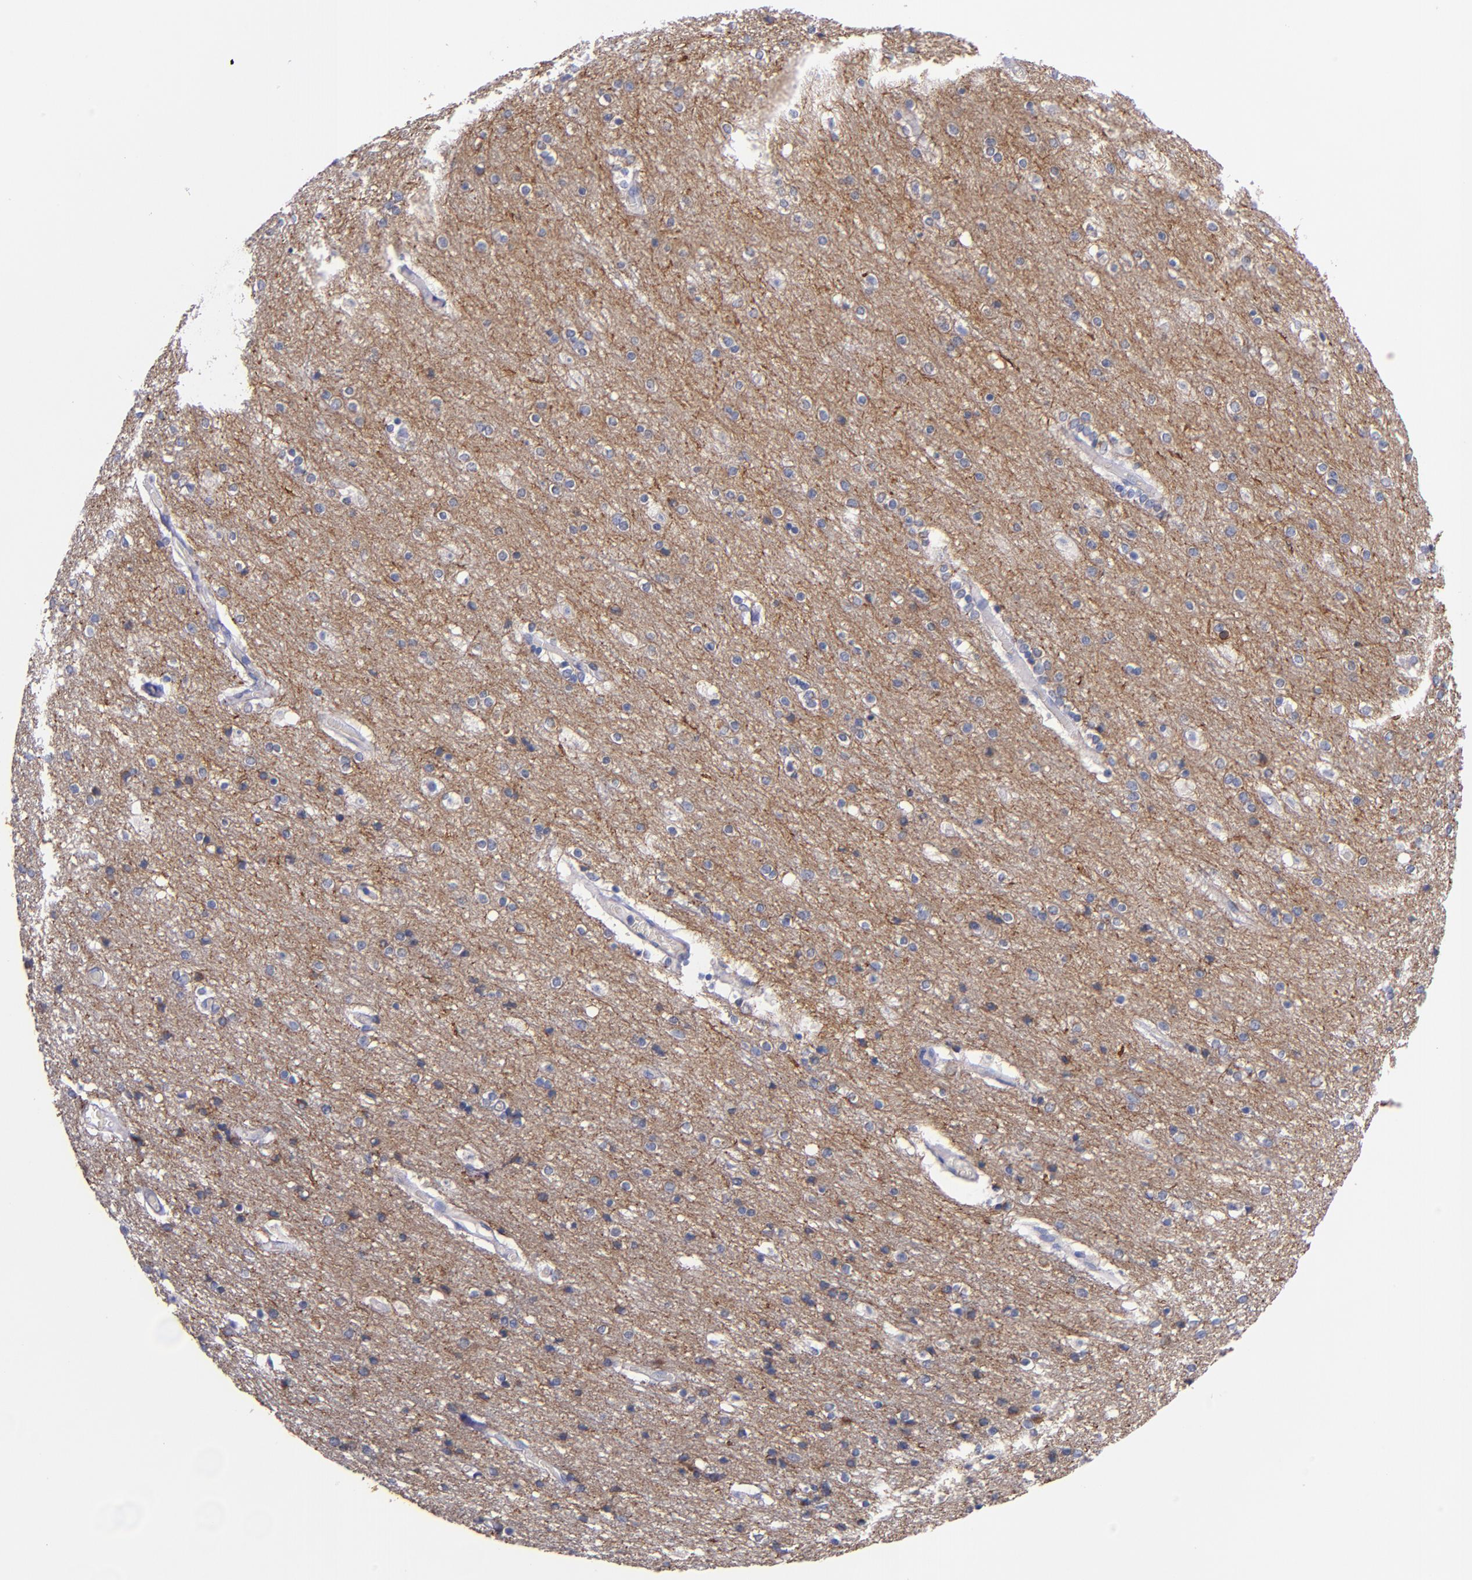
{"staining": {"intensity": "negative", "quantity": "none", "location": "none"}, "tissue": "cerebral cortex", "cell_type": "Endothelial cells", "image_type": "normal", "snomed": [{"axis": "morphology", "description": "Normal tissue, NOS"}, {"axis": "topography", "description": "Cerebral cortex"}], "caption": "Immunohistochemistry micrograph of normal cerebral cortex: cerebral cortex stained with DAB (3,3'-diaminobenzidine) shows no significant protein staining in endothelial cells.", "gene": "CNTNAP2", "patient": {"sex": "female", "age": 54}}